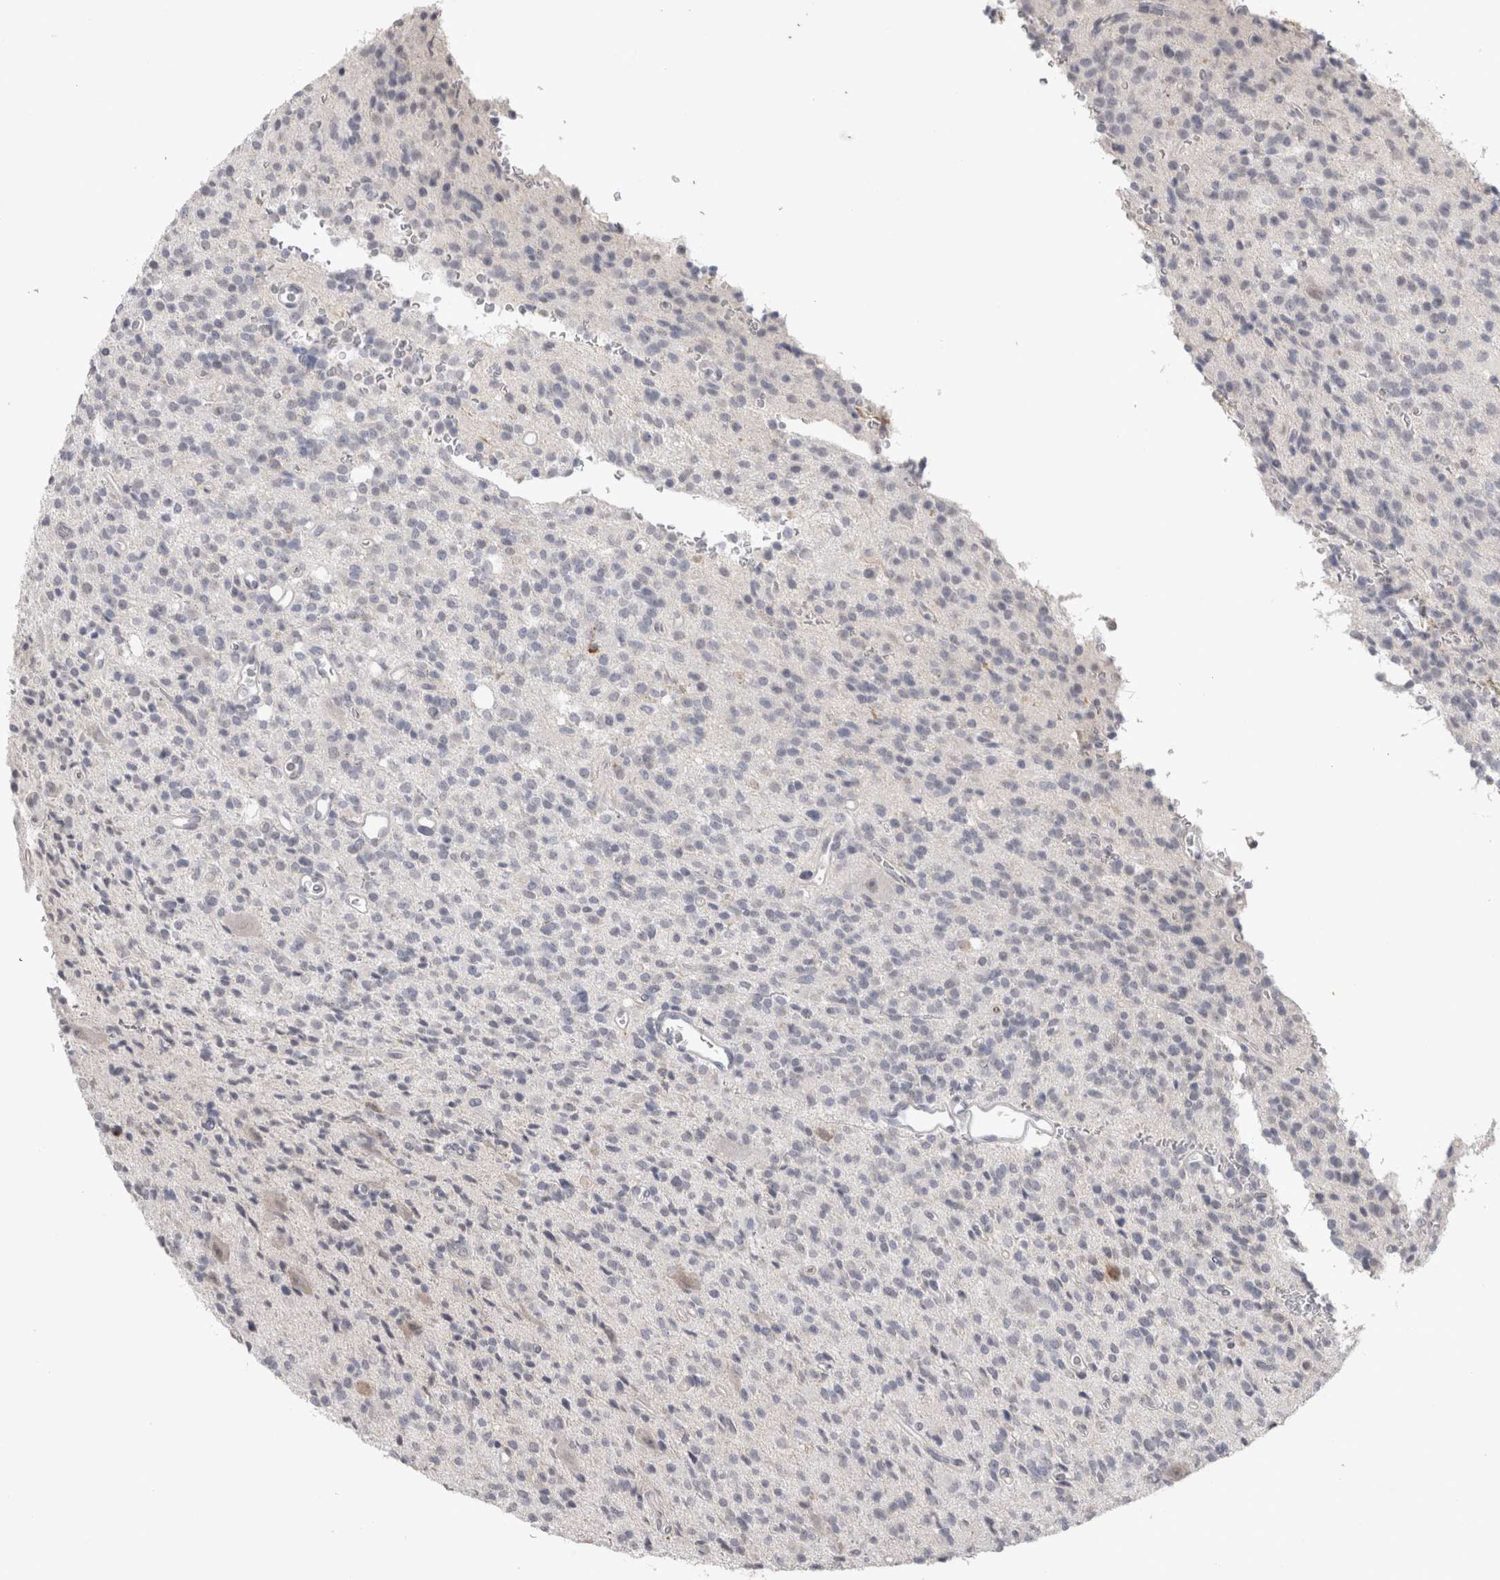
{"staining": {"intensity": "negative", "quantity": "none", "location": "none"}, "tissue": "glioma", "cell_type": "Tumor cells", "image_type": "cancer", "snomed": [{"axis": "morphology", "description": "Glioma, malignant, High grade"}, {"axis": "topography", "description": "Brain"}], "caption": "Immunohistochemistry (IHC) micrograph of neoplastic tissue: human glioma stained with DAB shows no significant protein positivity in tumor cells. (Brightfield microscopy of DAB IHC at high magnification).", "gene": "CDH13", "patient": {"sex": "male", "age": 34}}